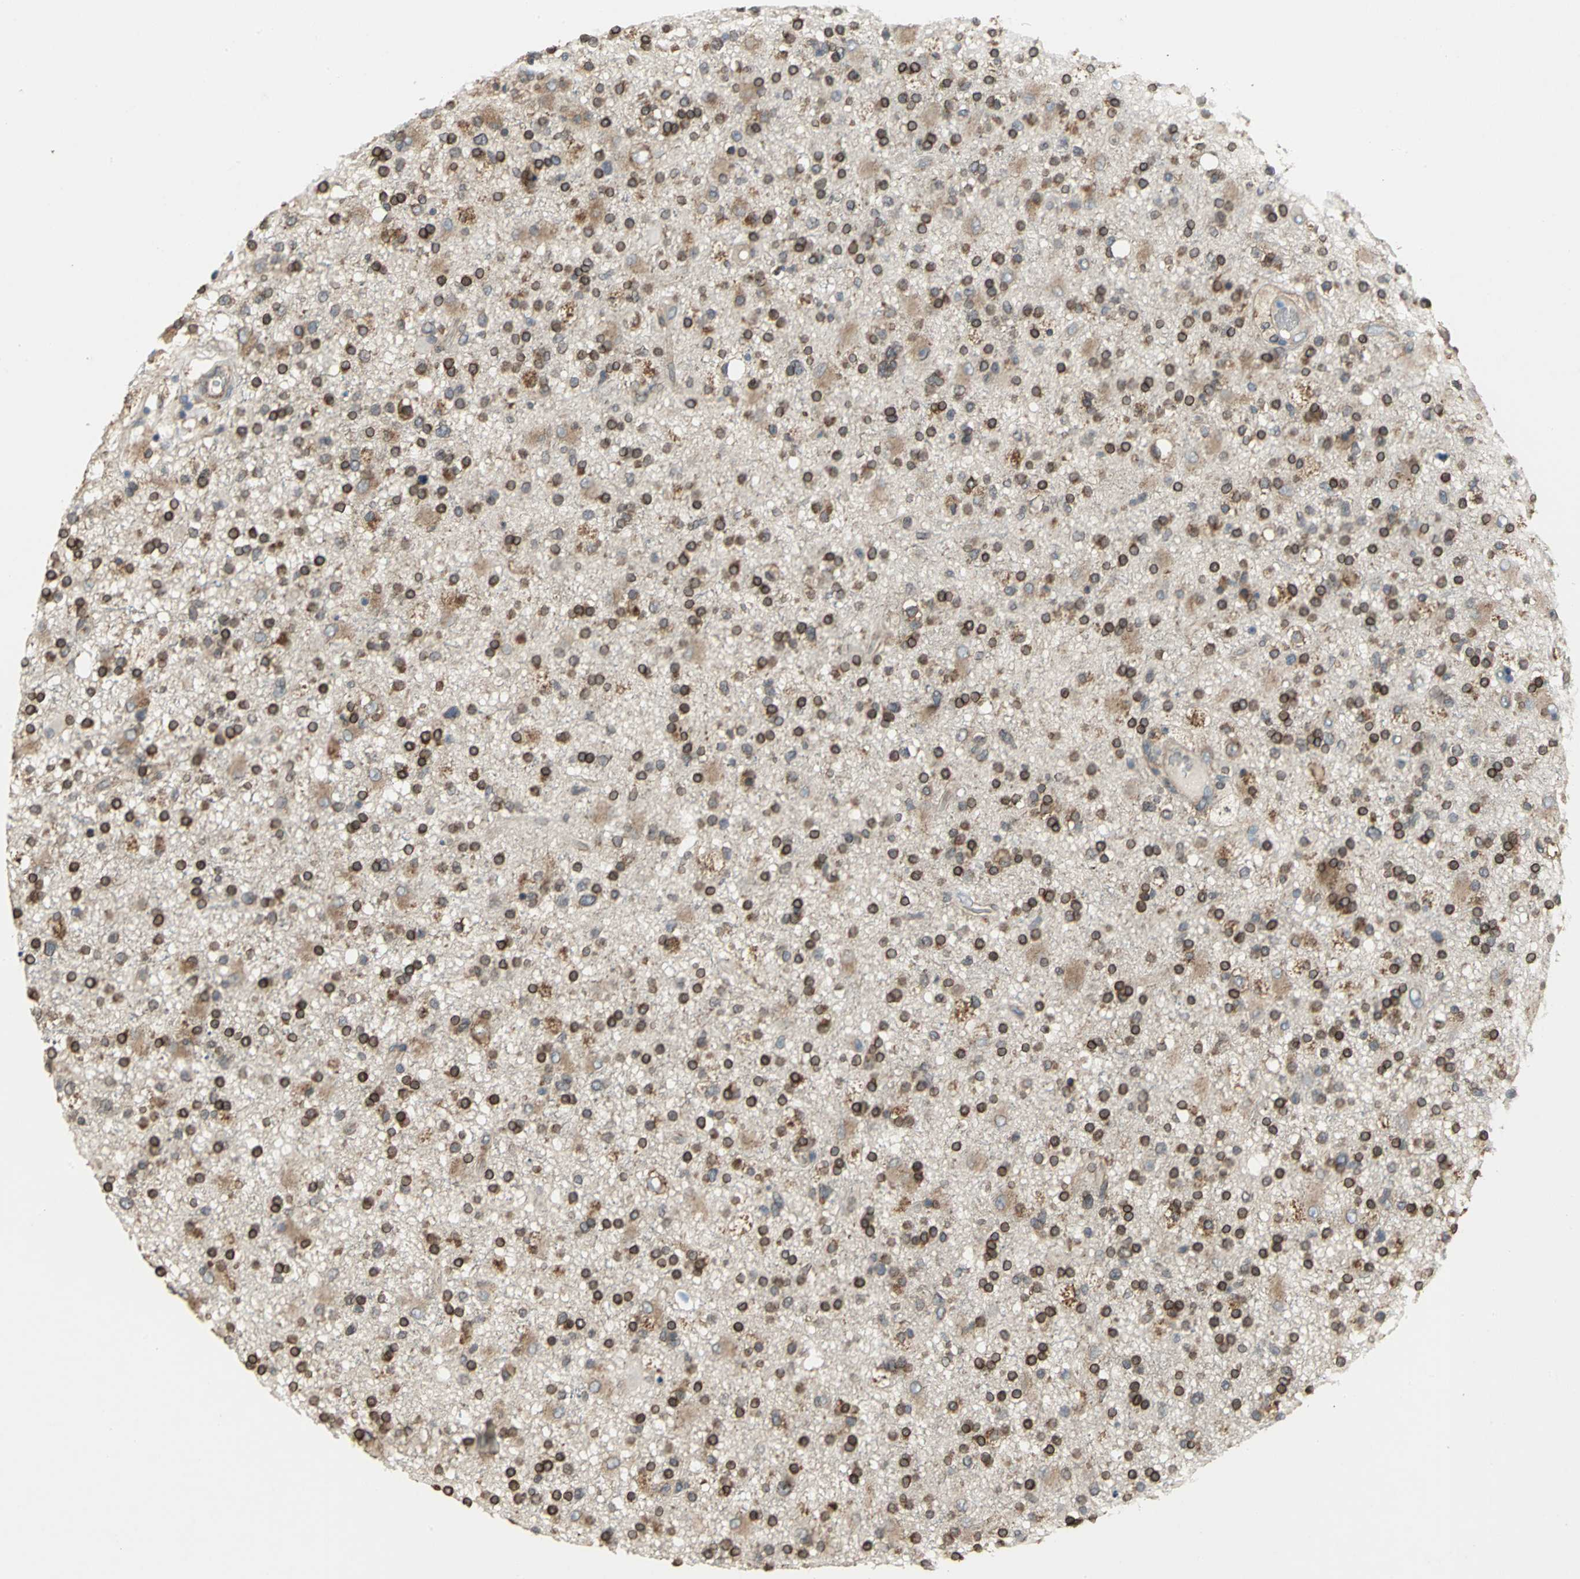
{"staining": {"intensity": "moderate", "quantity": "25%-75%", "location": "cytoplasmic/membranous"}, "tissue": "glioma", "cell_type": "Tumor cells", "image_type": "cancer", "snomed": [{"axis": "morphology", "description": "Glioma, malignant, High grade"}, {"axis": "topography", "description": "Brain"}], "caption": "An IHC image of neoplastic tissue is shown. Protein staining in brown highlights moderate cytoplasmic/membranous positivity in malignant high-grade glioma within tumor cells.", "gene": "SYVN1", "patient": {"sex": "male", "age": 33}}